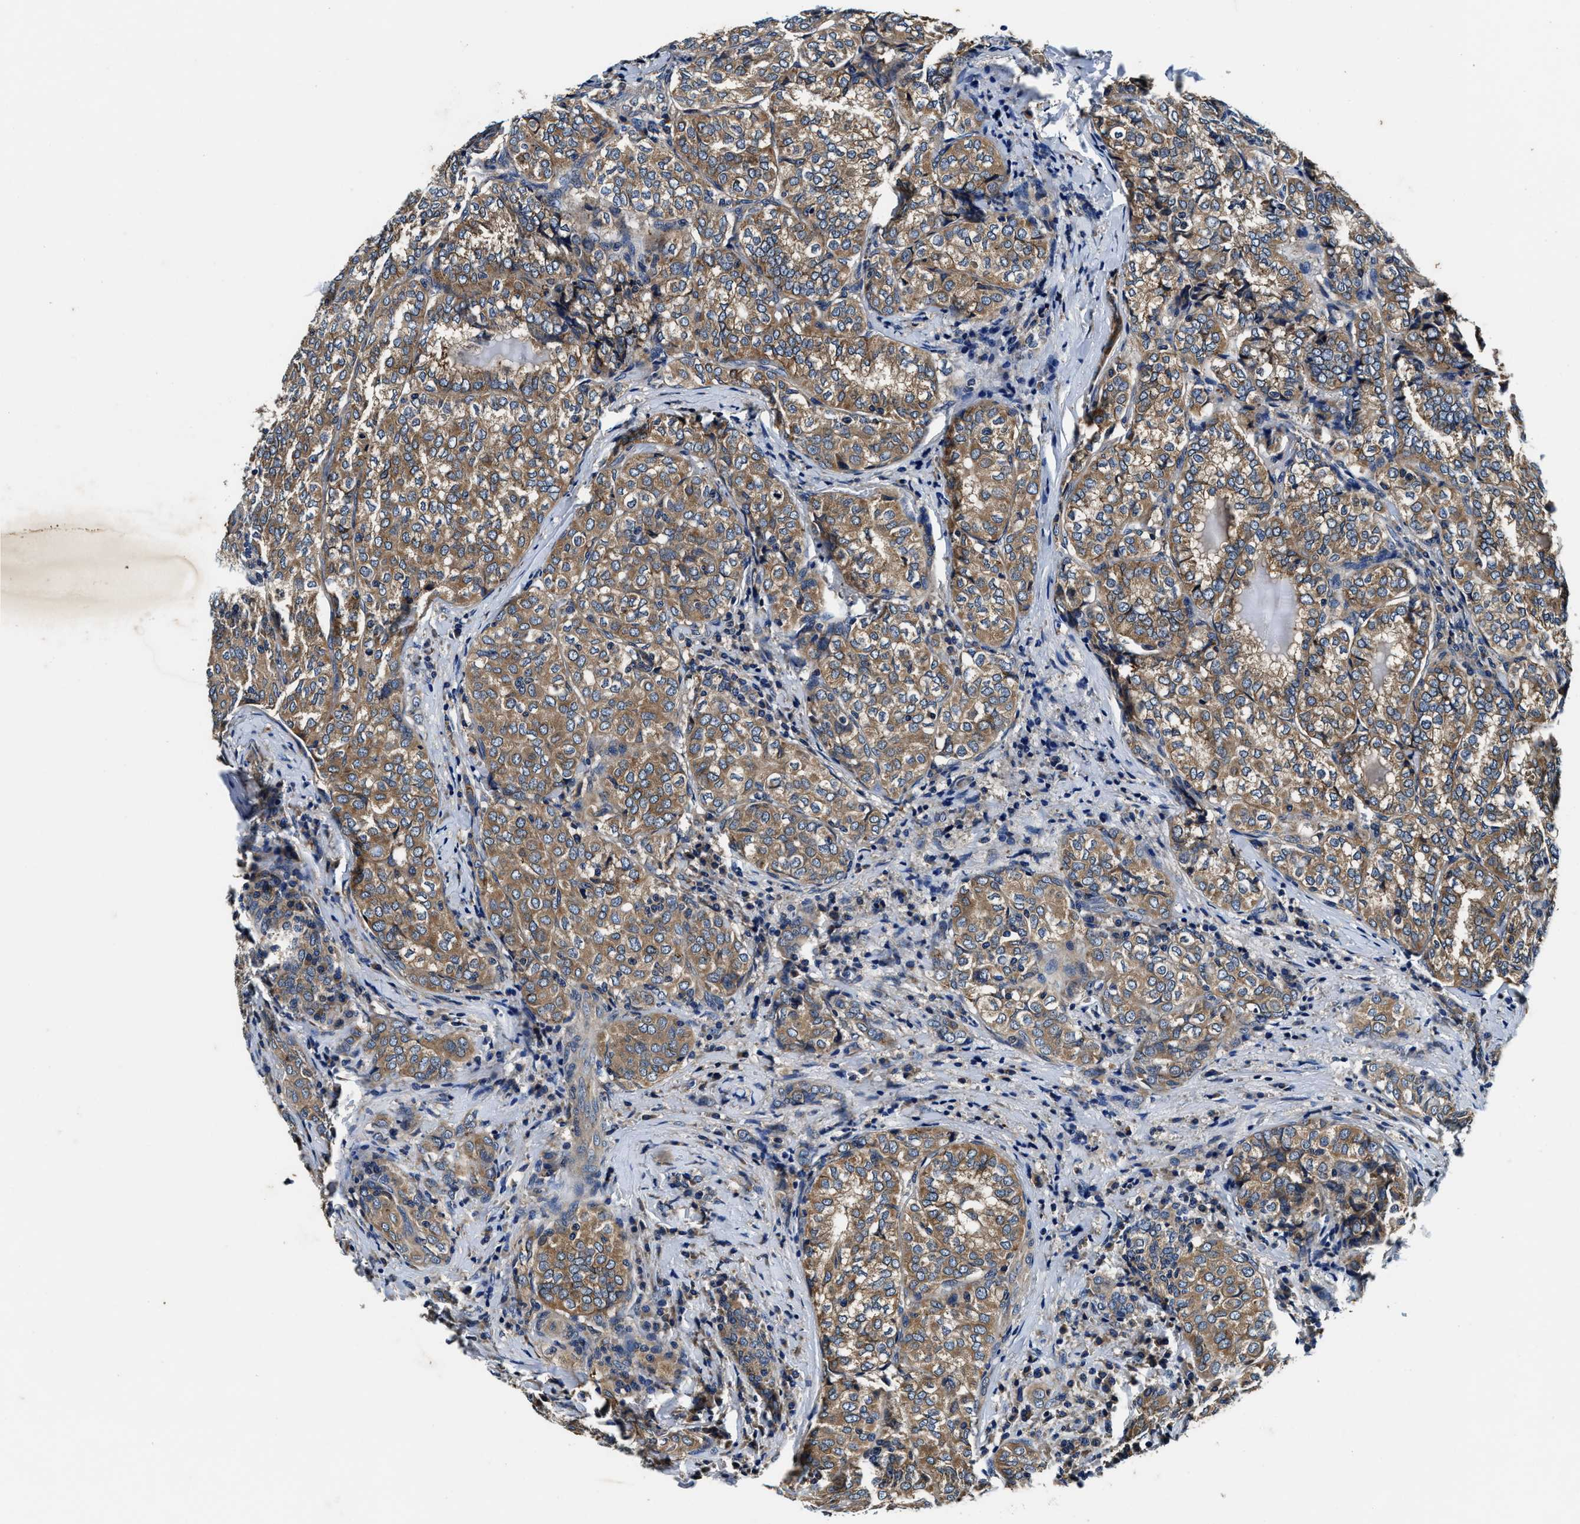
{"staining": {"intensity": "moderate", "quantity": ">75%", "location": "cytoplasmic/membranous"}, "tissue": "thyroid cancer", "cell_type": "Tumor cells", "image_type": "cancer", "snomed": [{"axis": "morphology", "description": "Normal tissue, NOS"}, {"axis": "morphology", "description": "Papillary adenocarcinoma, NOS"}, {"axis": "topography", "description": "Thyroid gland"}], "caption": "Thyroid cancer (papillary adenocarcinoma) stained for a protein (brown) demonstrates moderate cytoplasmic/membranous positive staining in about >75% of tumor cells.", "gene": "PI4KB", "patient": {"sex": "female", "age": 30}}